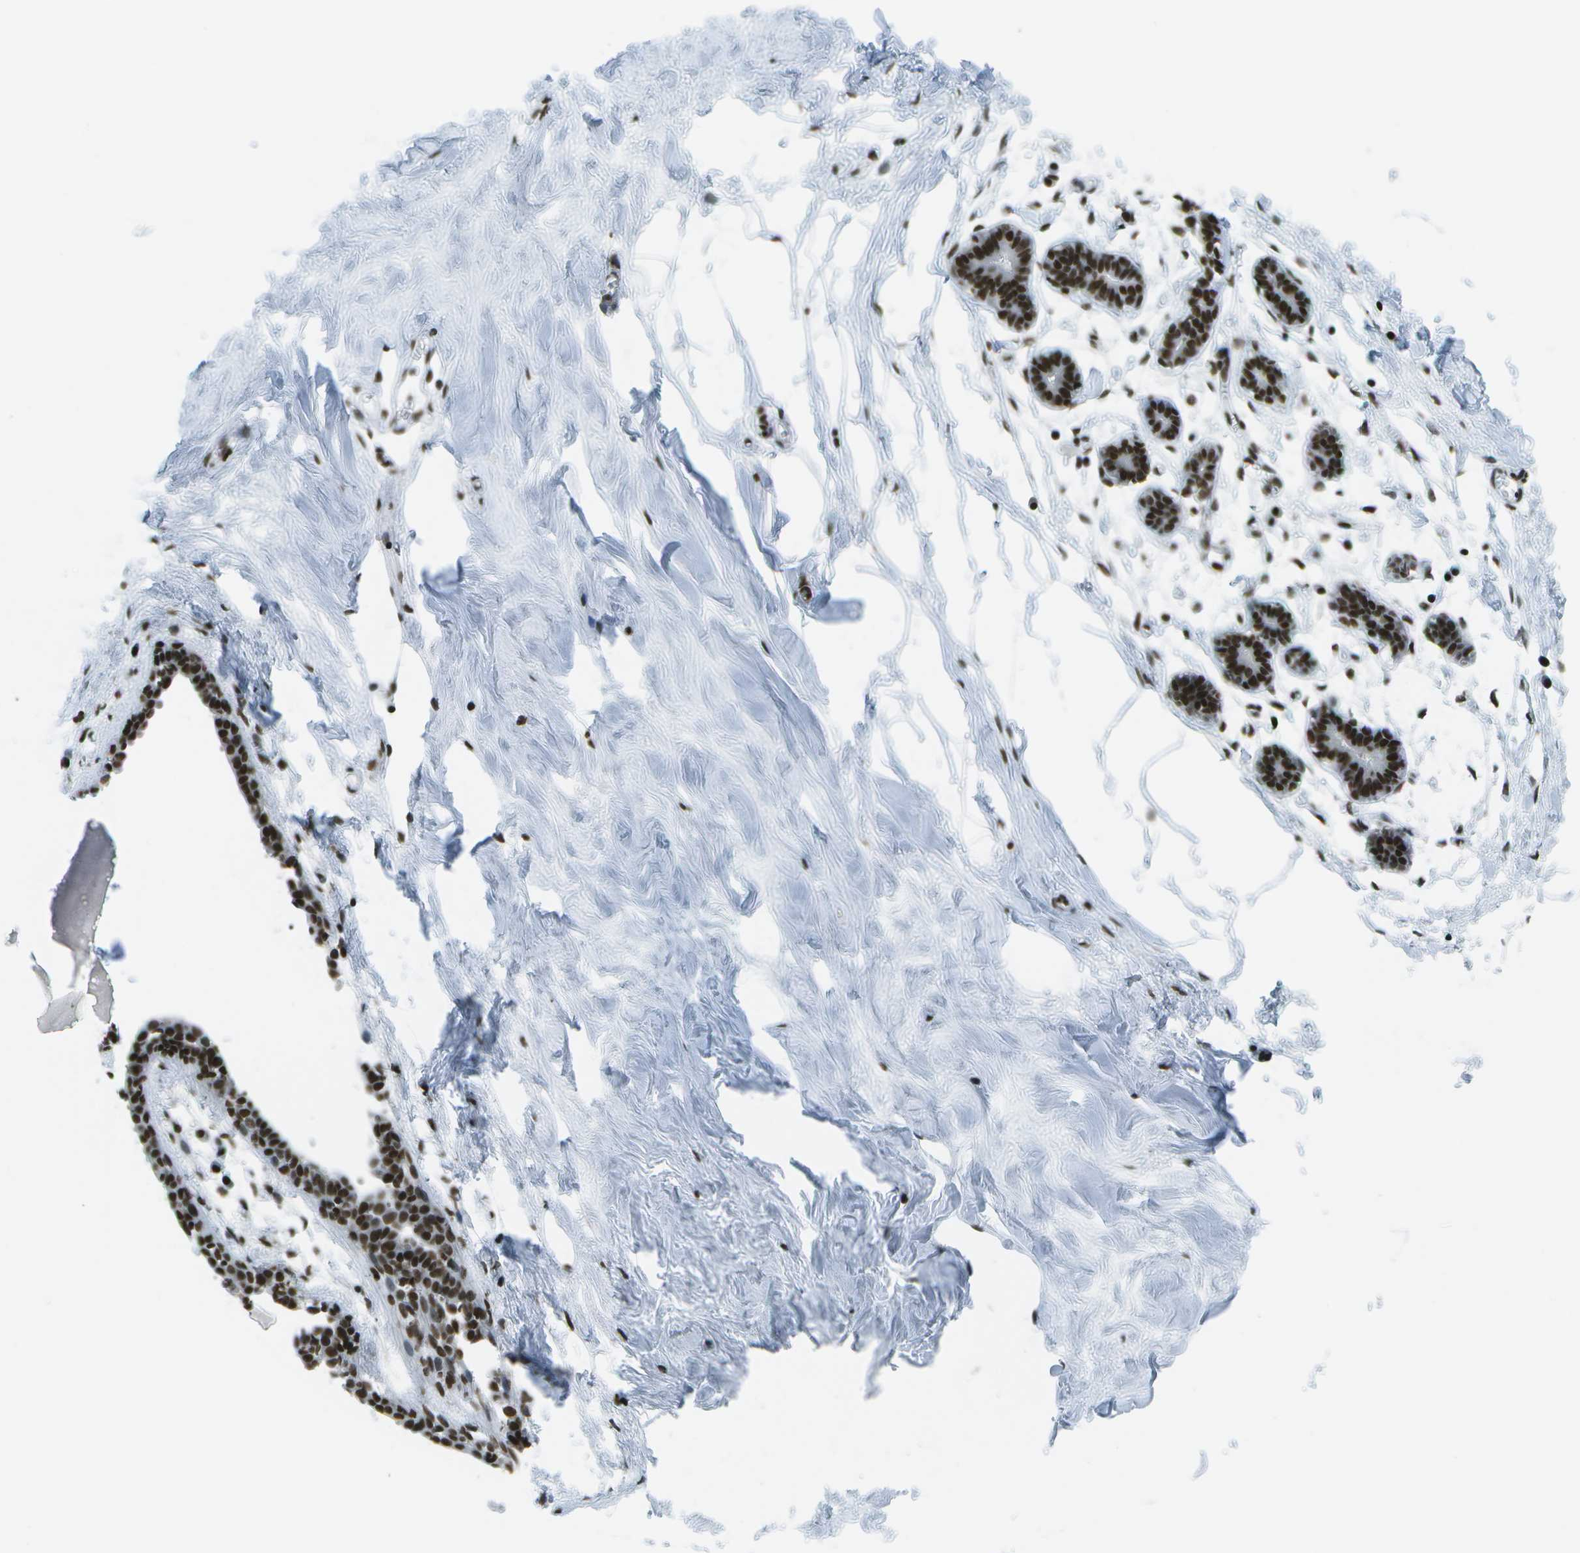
{"staining": {"intensity": "moderate", "quantity": ">75%", "location": "nuclear"}, "tissue": "breast", "cell_type": "Adipocytes", "image_type": "normal", "snomed": [{"axis": "morphology", "description": "Normal tissue, NOS"}, {"axis": "topography", "description": "Breast"}], "caption": "A medium amount of moderate nuclear positivity is identified in approximately >75% of adipocytes in benign breast. (DAB IHC, brown staining for protein, blue staining for nuclei).", "gene": "GLYR1", "patient": {"sex": "female", "age": 27}}